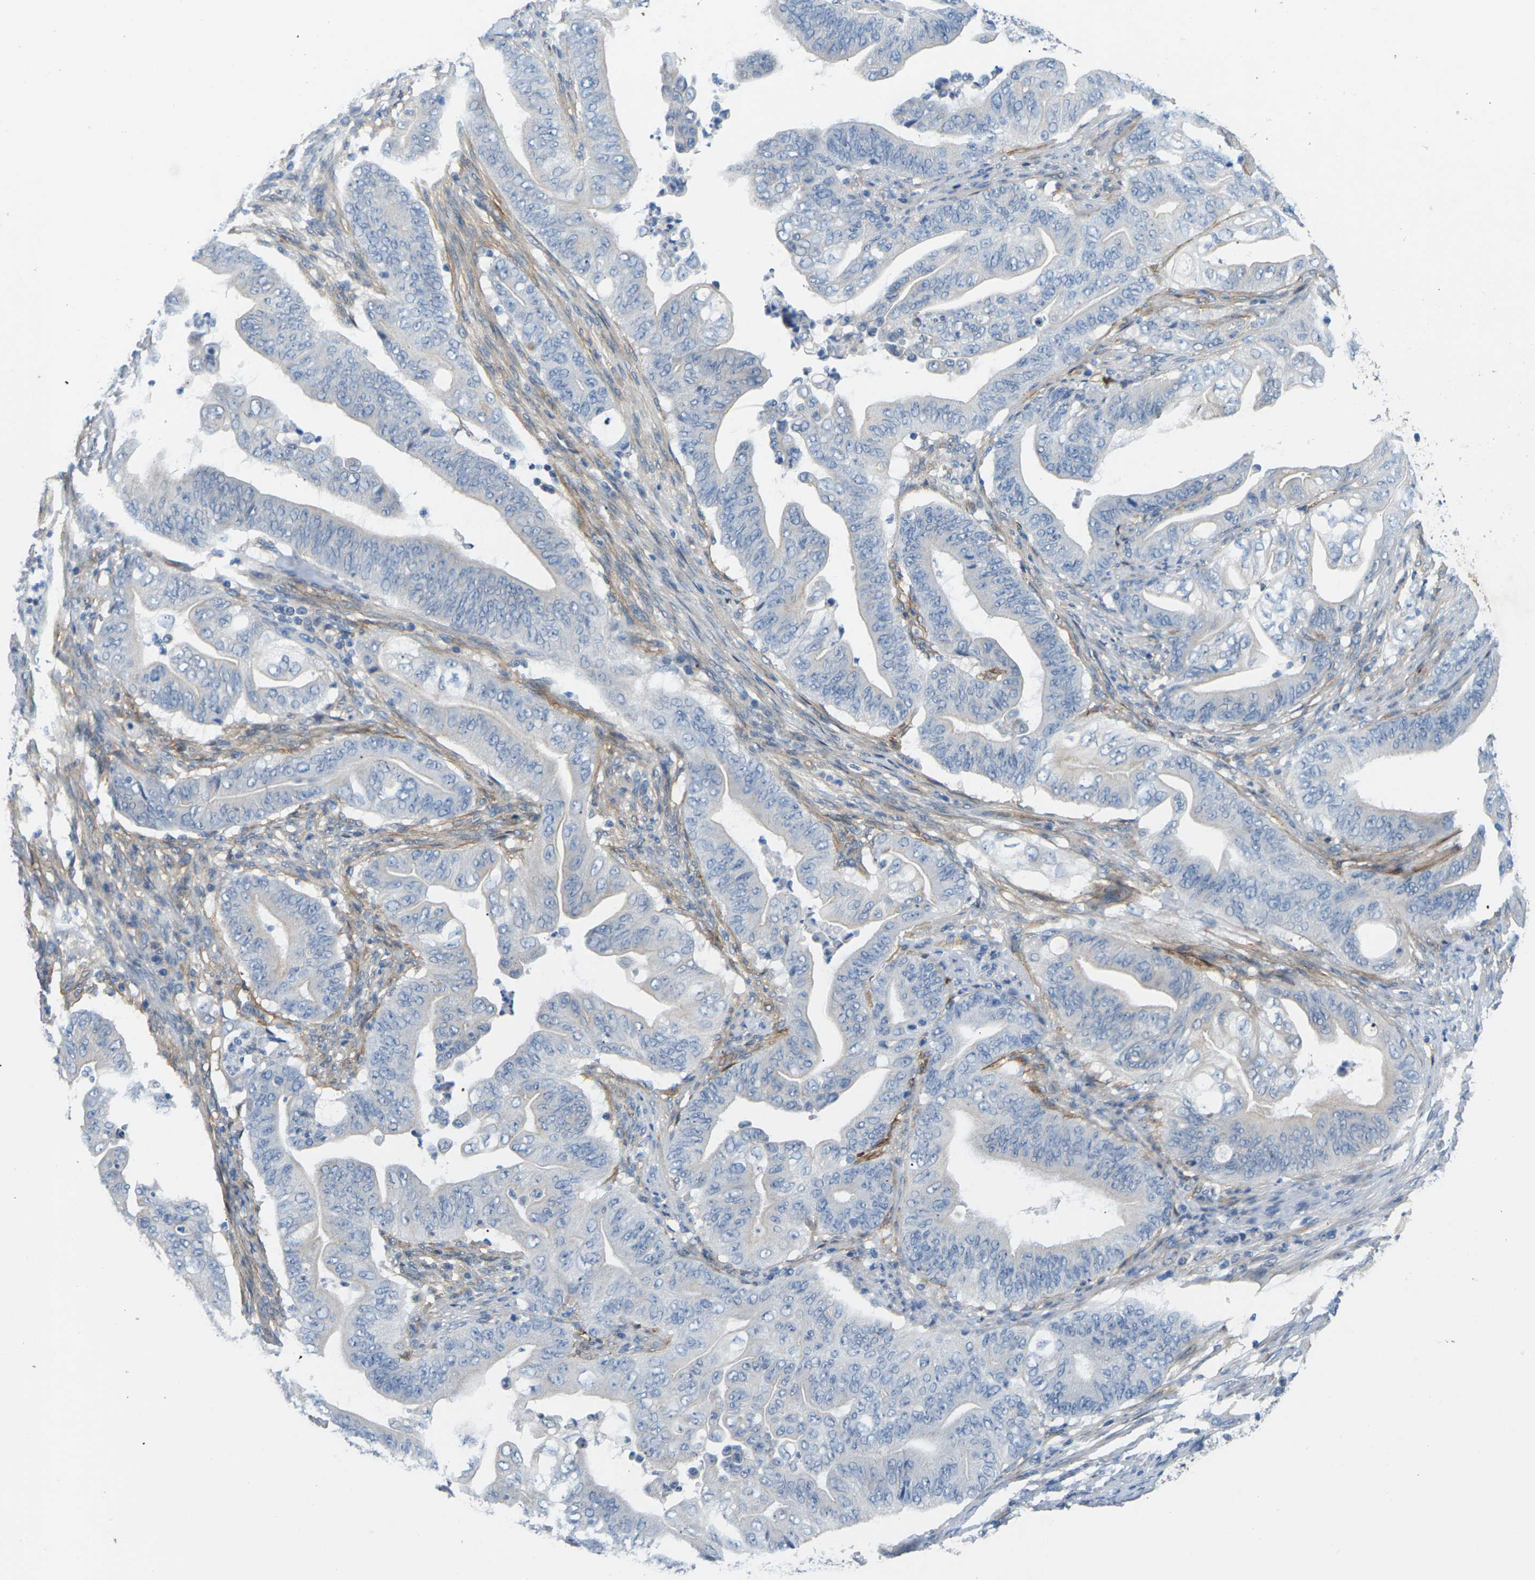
{"staining": {"intensity": "negative", "quantity": "none", "location": "none"}, "tissue": "stomach cancer", "cell_type": "Tumor cells", "image_type": "cancer", "snomed": [{"axis": "morphology", "description": "Adenocarcinoma, NOS"}, {"axis": "topography", "description": "Stomach"}], "caption": "This photomicrograph is of adenocarcinoma (stomach) stained with immunohistochemistry to label a protein in brown with the nuclei are counter-stained blue. There is no staining in tumor cells.", "gene": "ITGA5", "patient": {"sex": "female", "age": 73}}